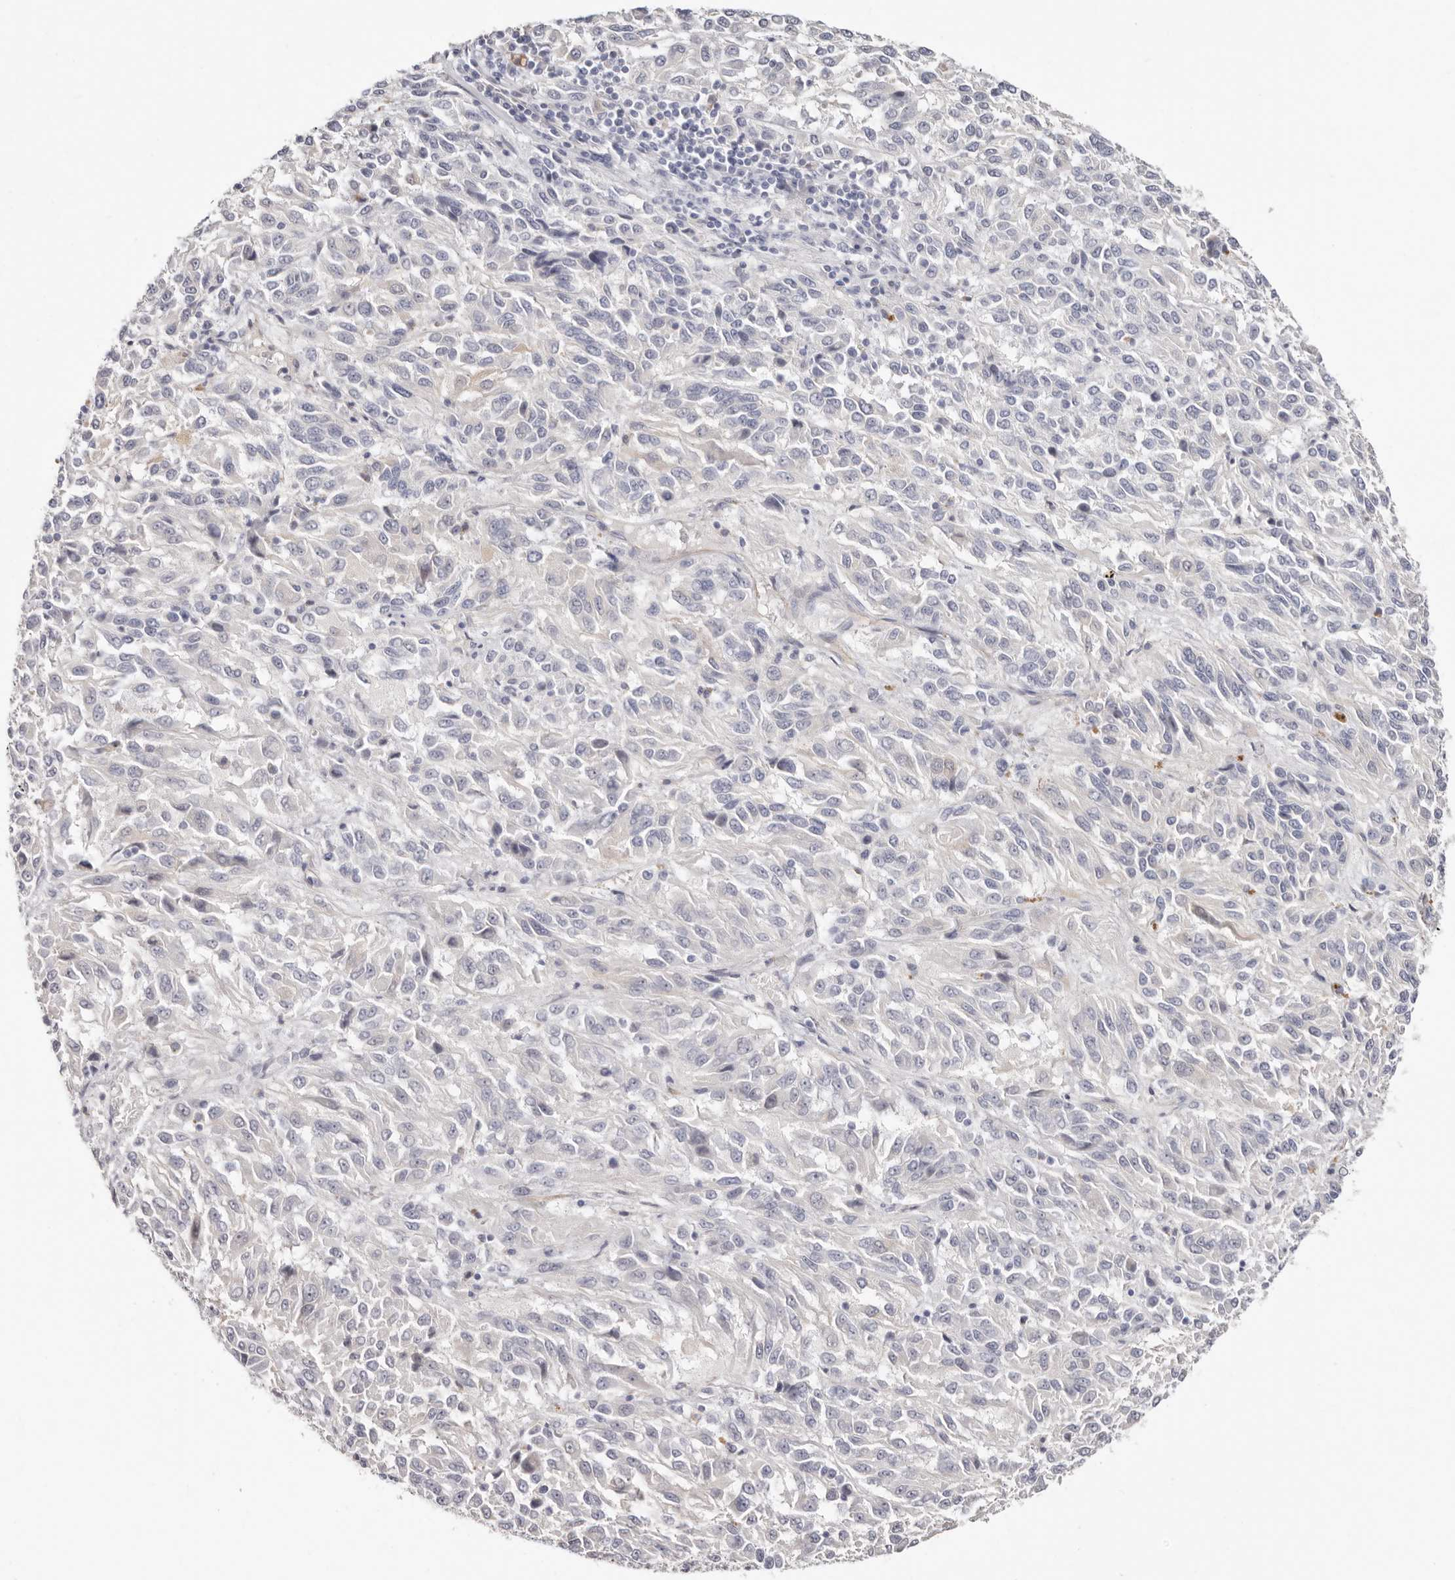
{"staining": {"intensity": "negative", "quantity": "none", "location": "none"}, "tissue": "melanoma", "cell_type": "Tumor cells", "image_type": "cancer", "snomed": [{"axis": "morphology", "description": "Malignant melanoma, Metastatic site"}, {"axis": "topography", "description": "Lung"}], "caption": "This is an IHC image of human malignant melanoma (metastatic site). There is no staining in tumor cells.", "gene": "PKDCC", "patient": {"sex": "male", "age": 64}}